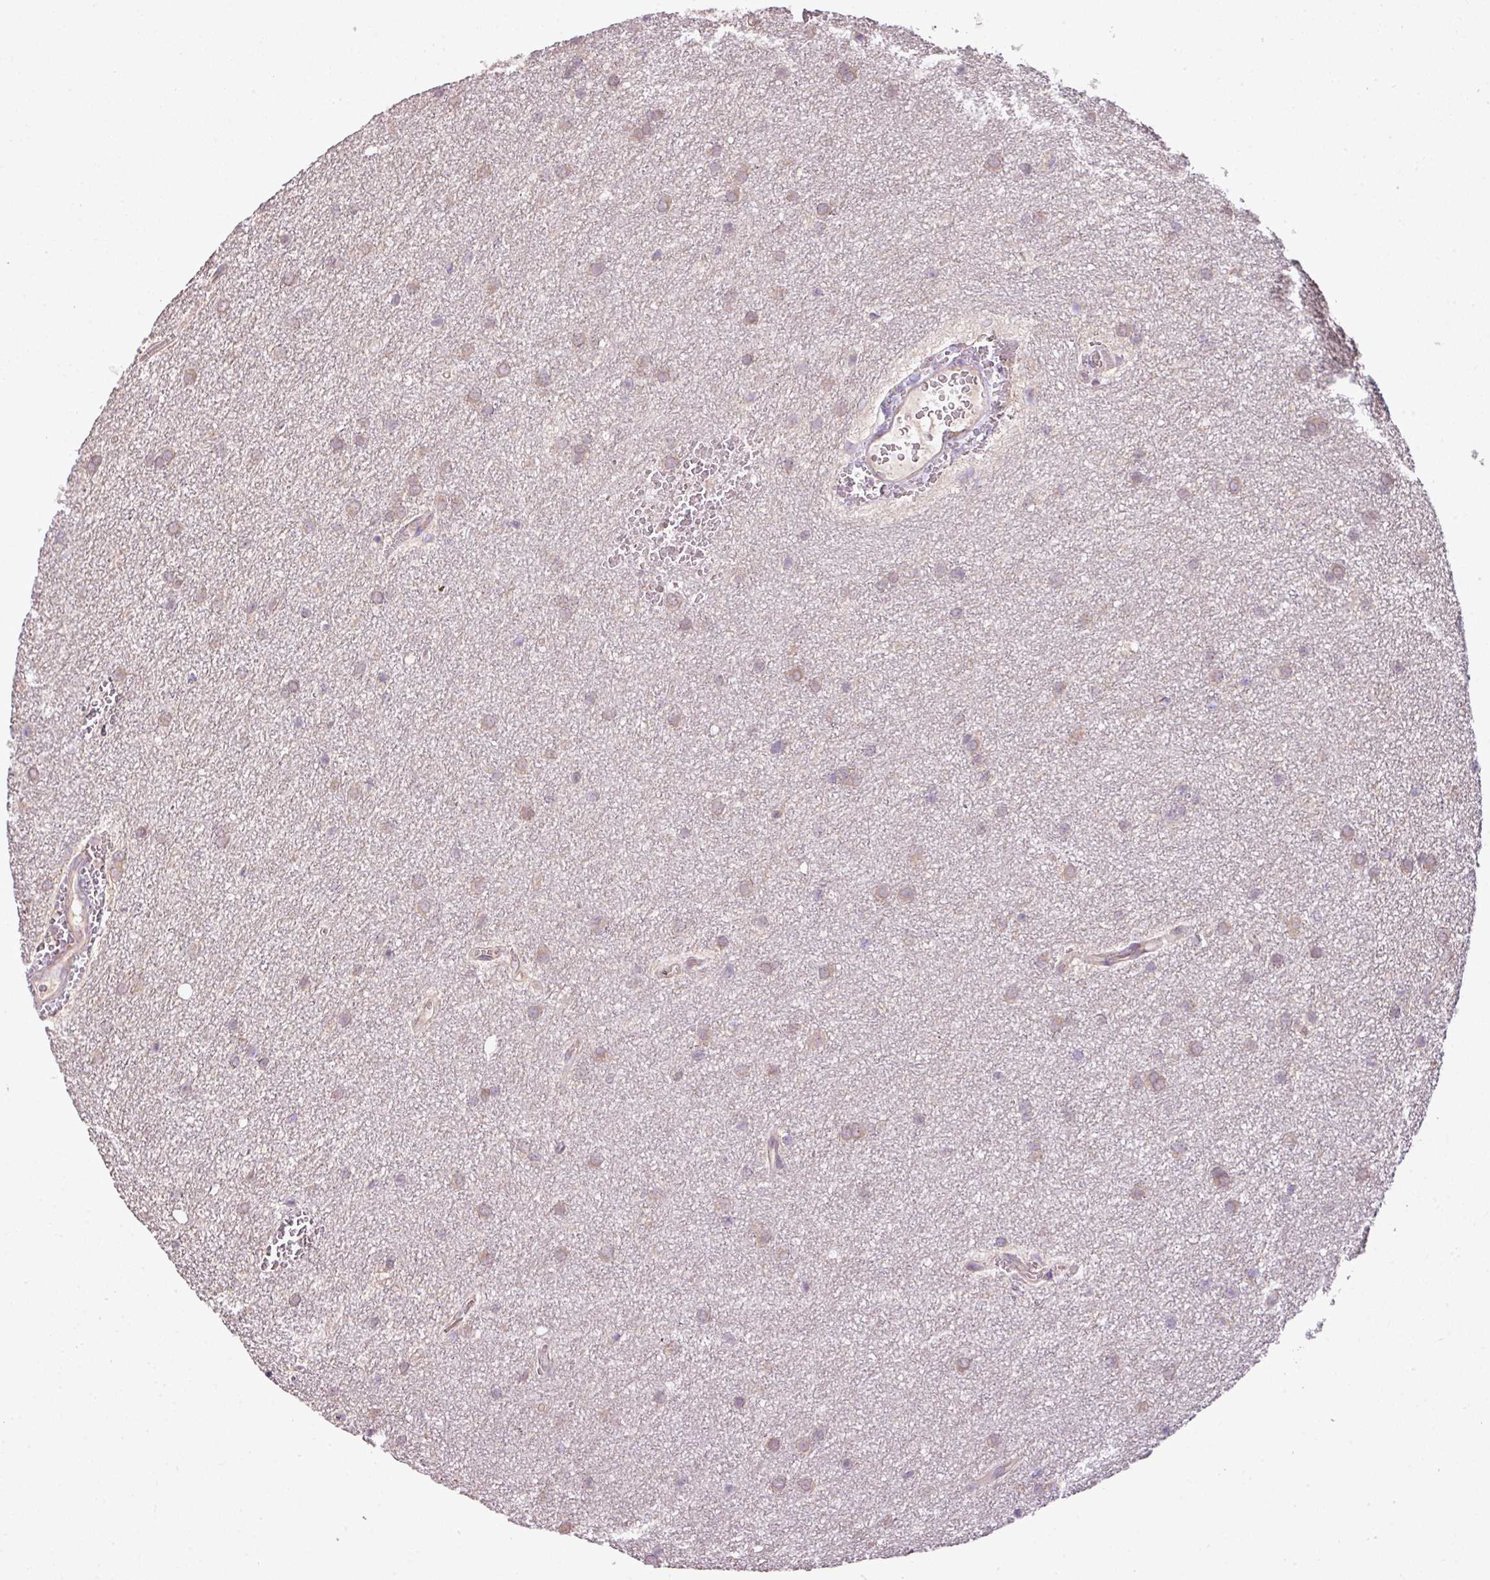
{"staining": {"intensity": "weak", "quantity": "<25%", "location": "cytoplasmic/membranous"}, "tissue": "glioma", "cell_type": "Tumor cells", "image_type": "cancer", "snomed": [{"axis": "morphology", "description": "Glioma, malignant, Low grade"}, {"axis": "topography", "description": "Cerebellum"}], "caption": "DAB immunohistochemical staining of human glioma displays no significant staining in tumor cells.", "gene": "DNAAF4", "patient": {"sex": "female", "age": 5}}